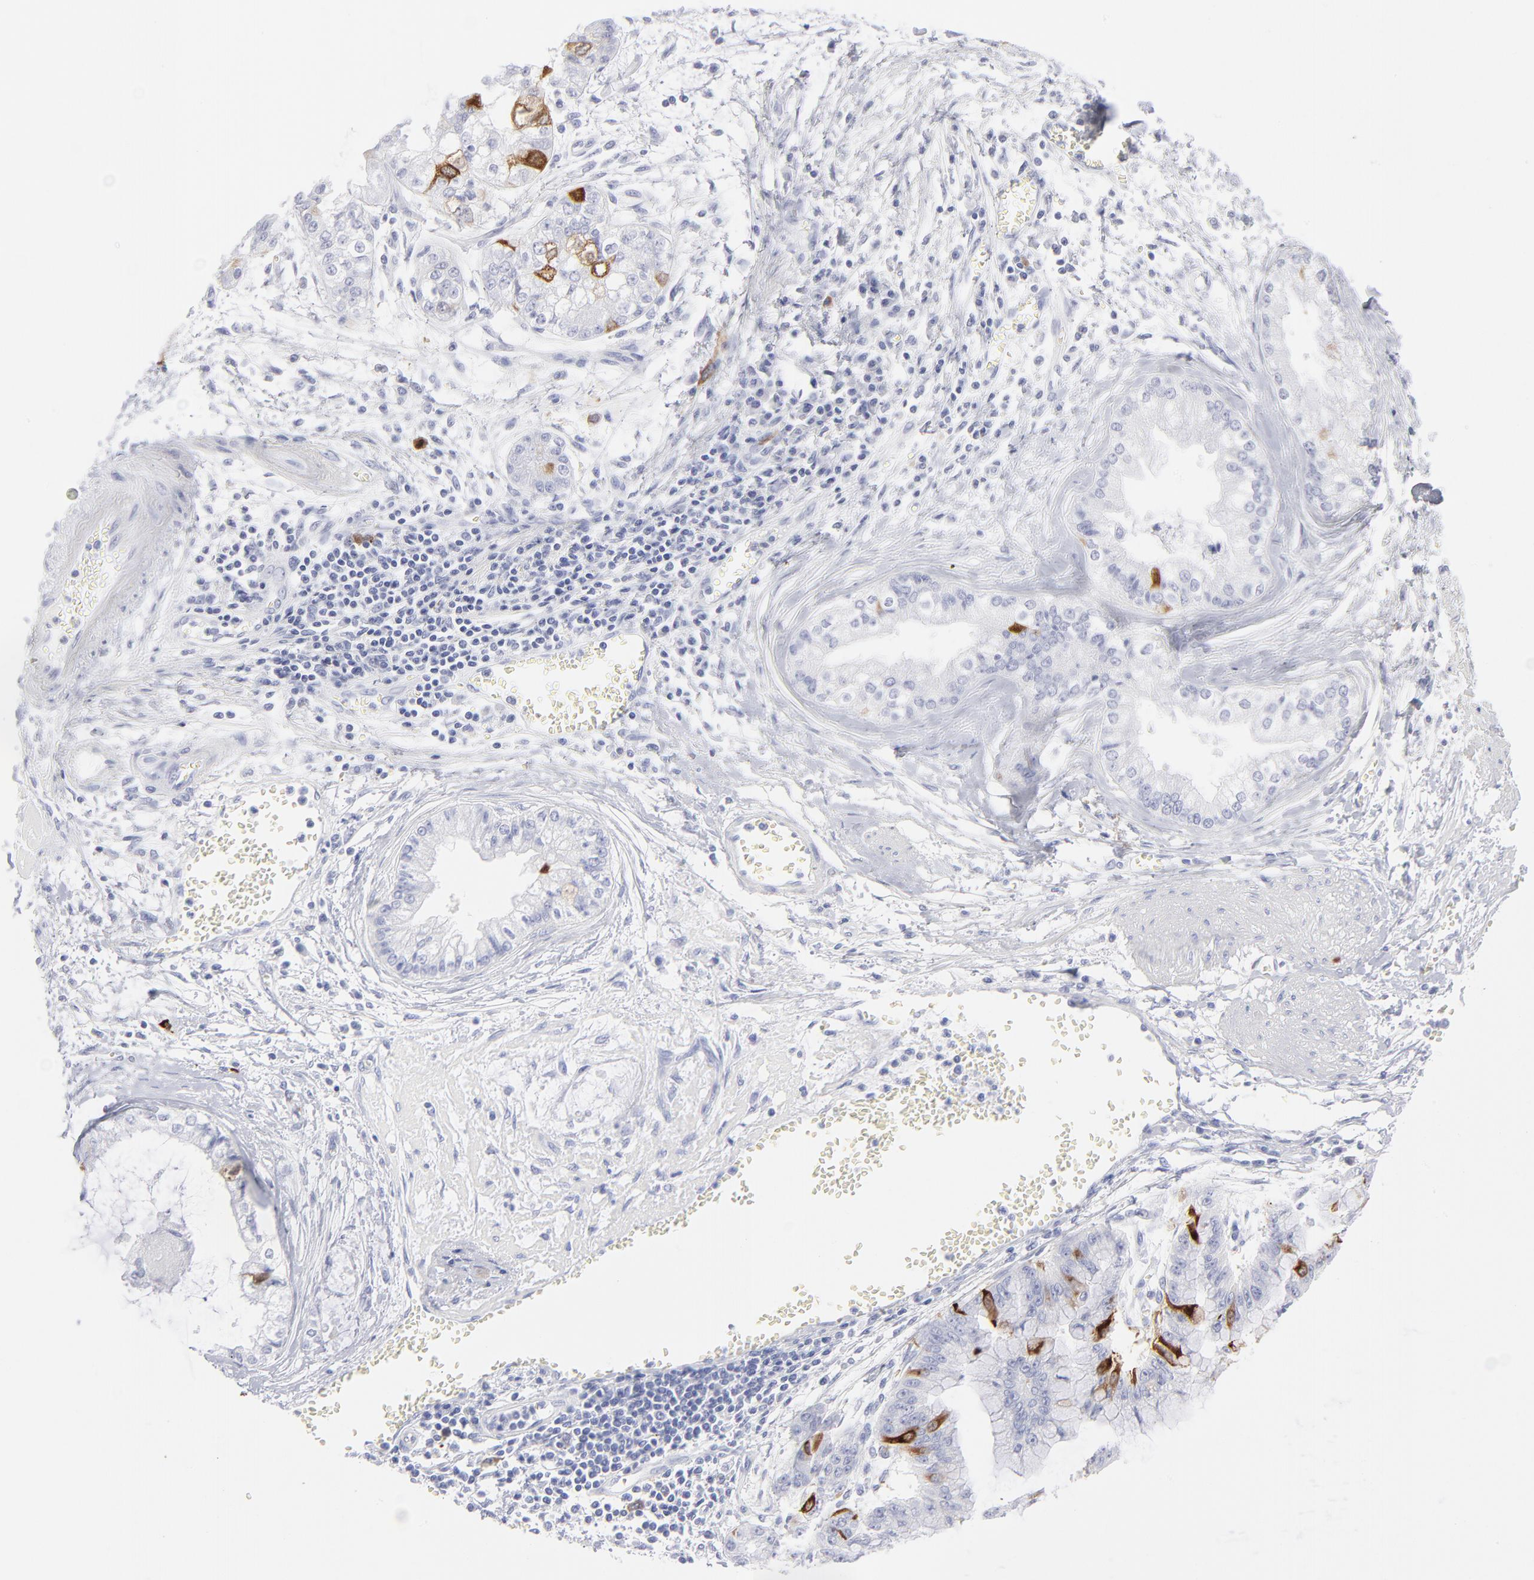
{"staining": {"intensity": "strong", "quantity": "<25%", "location": "cytoplasmic/membranous"}, "tissue": "liver cancer", "cell_type": "Tumor cells", "image_type": "cancer", "snomed": [{"axis": "morphology", "description": "Cholangiocarcinoma"}, {"axis": "topography", "description": "Liver"}], "caption": "A histopathology image of human liver cancer stained for a protein reveals strong cytoplasmic/membranous brown staining in tumor cells. (DAB = brown stain, brightfield microscopy at high magnification).", "gene": "CCNB1", "patient": {"sex": "female", "age": 79}}